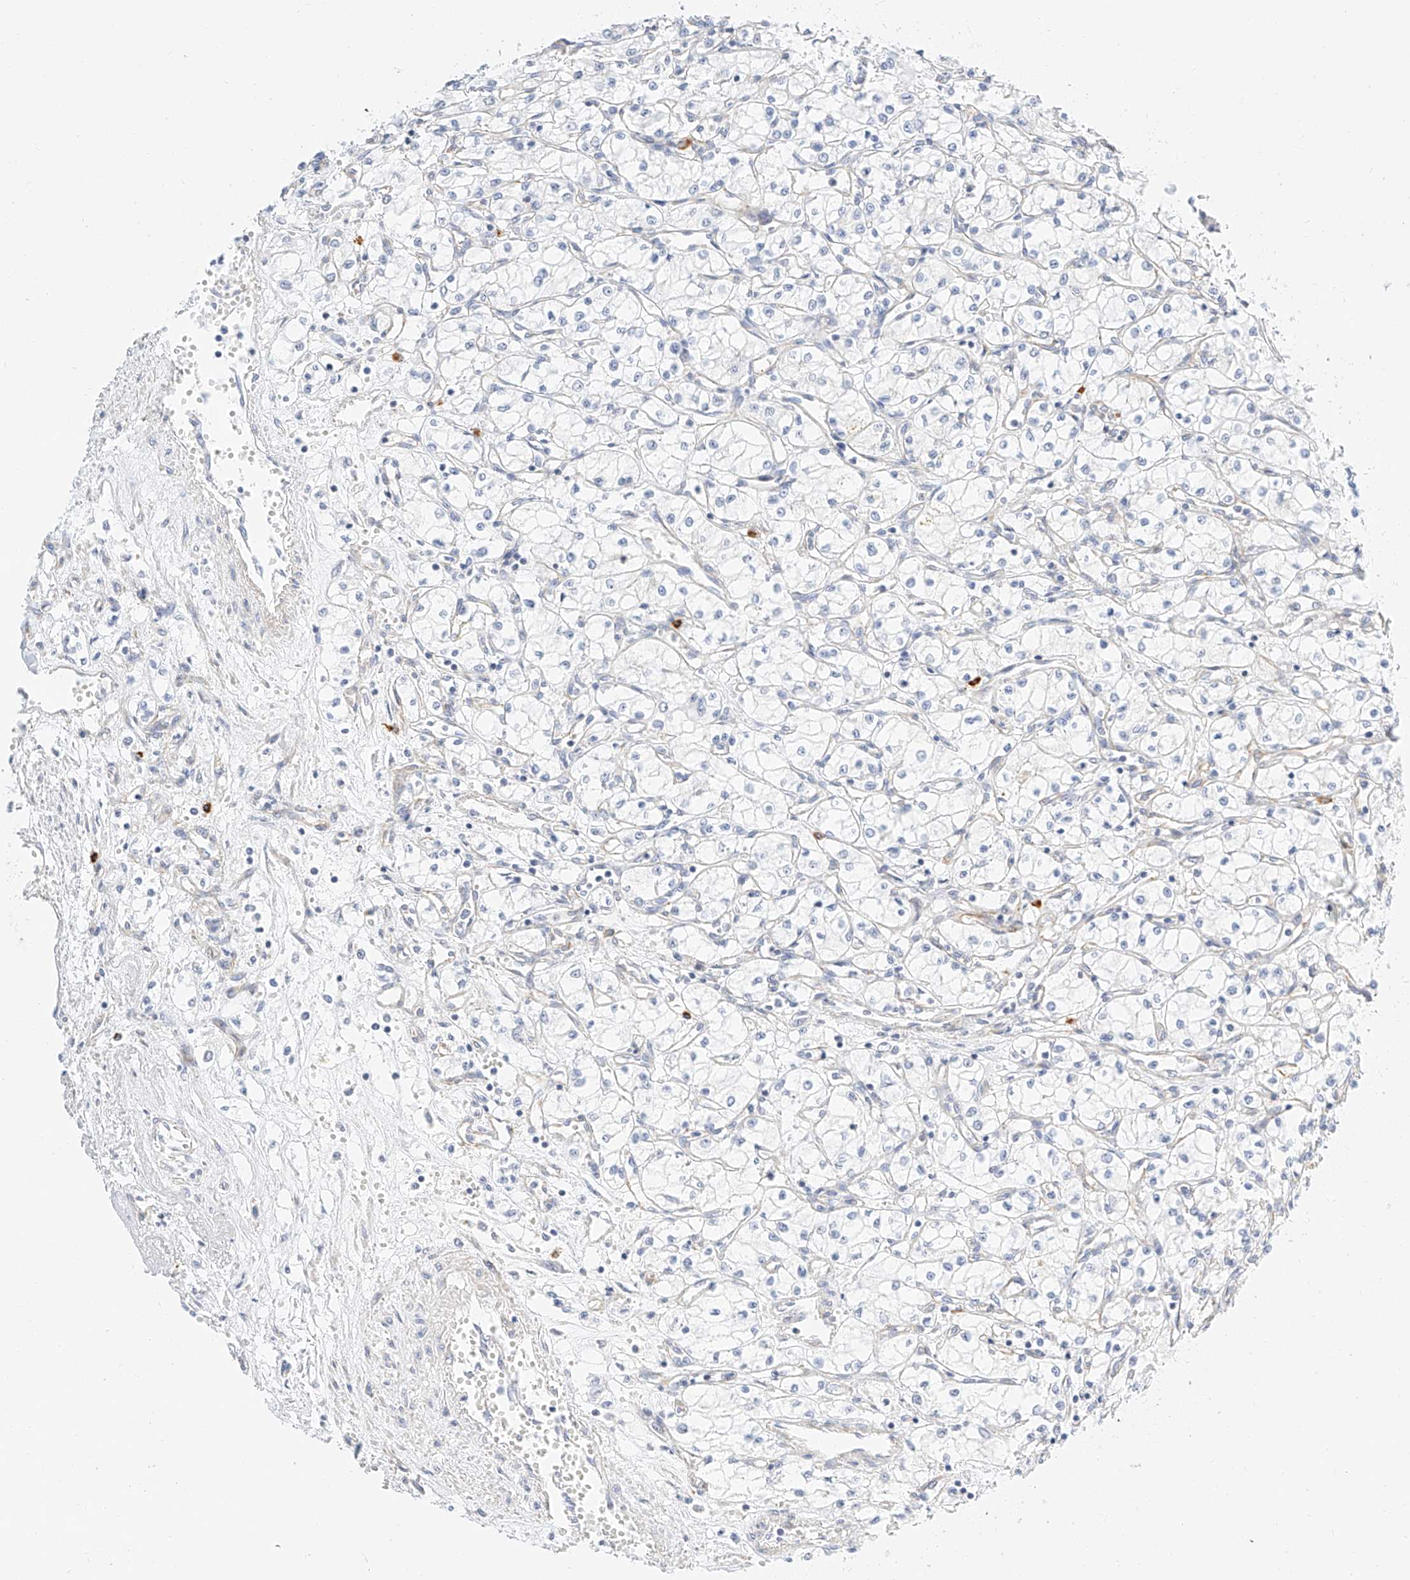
{"staining": {"intensity": "negative", "quantity": "none", "location": "none"}, "tissue": "renal cancer", "cell_type": "Tumor cells", "image_type": "cancer", "snomed": [{"axis": "morphology", "description": "Adenocarcinoma, NOS"}, {"axis": "topography", "description": "Kidney"}], "caption": "There is no significant staining in tumor cells of renal adenocarcinoma. (DAB (3,3'-diaminobenzidine) IHC visualized using brightfield microscopy, high magnification).", "gene": "CDCP2", "patient": {"sex": "male", "age": 59}}